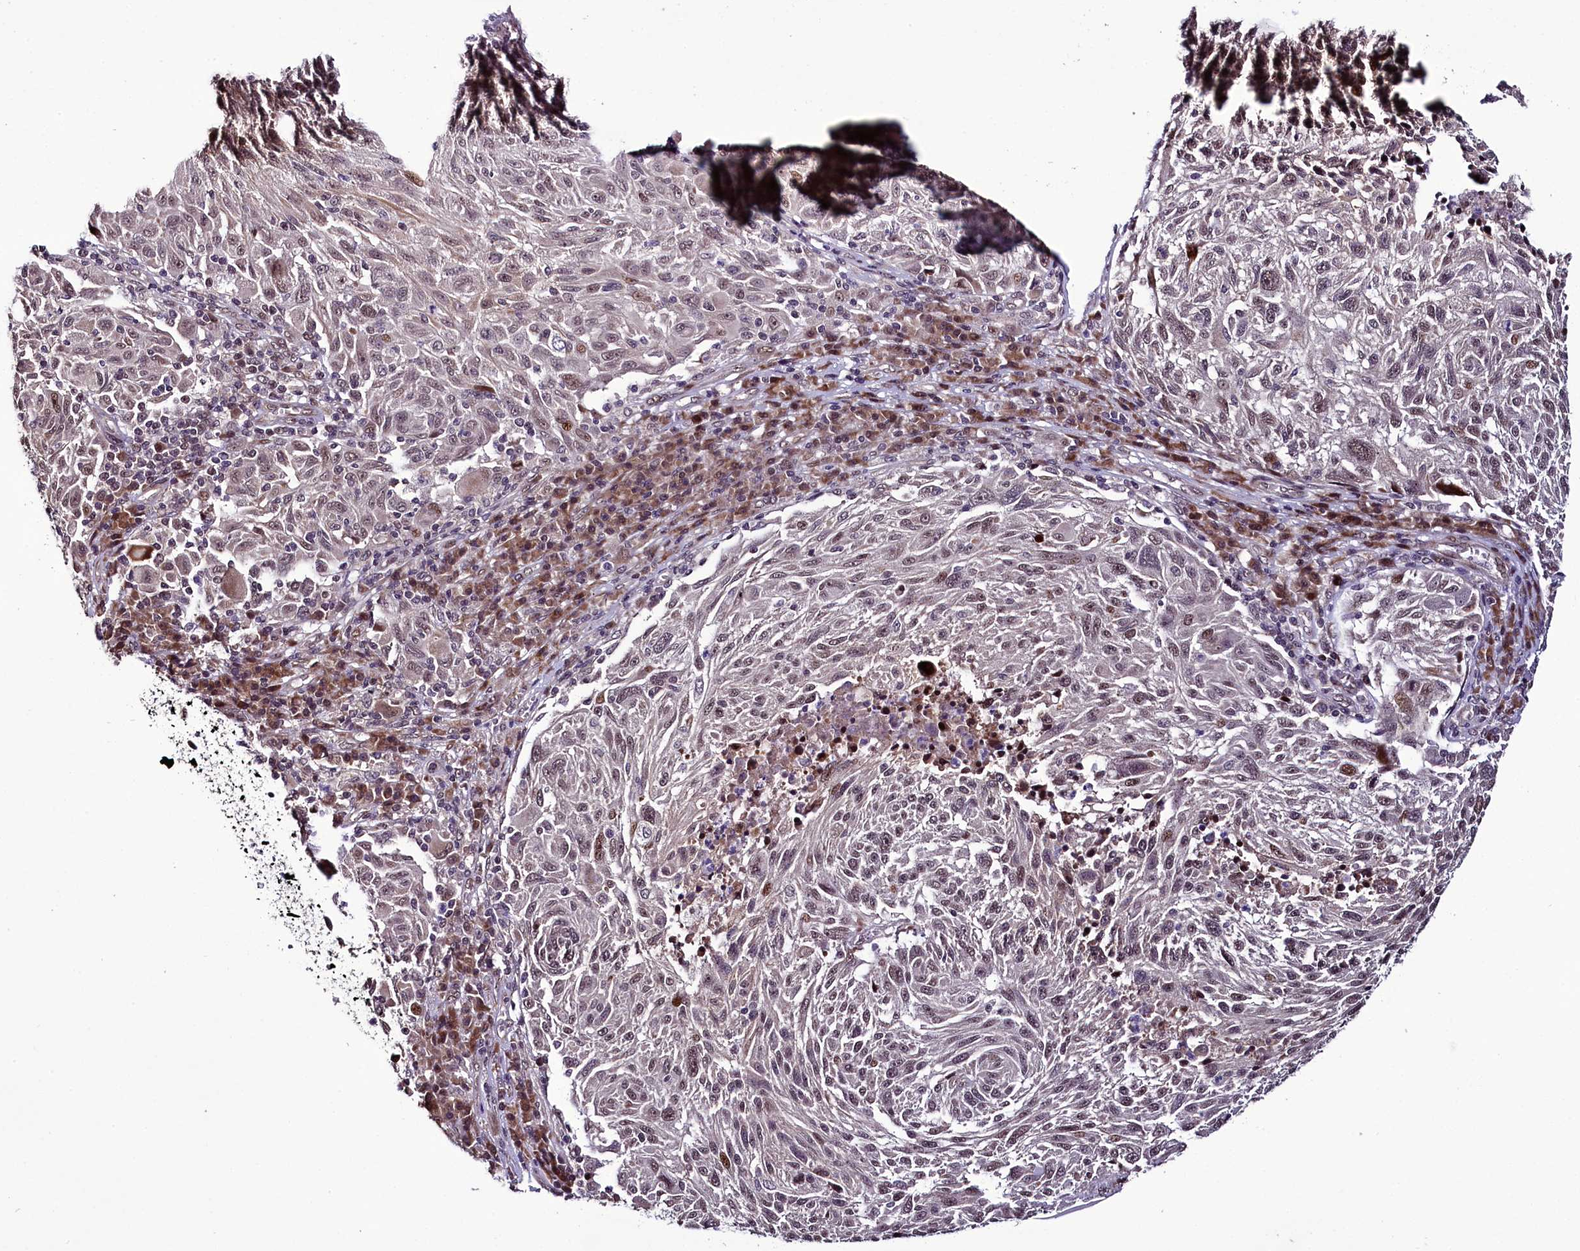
{"staining": {"intensity": "weak", "quantity": ">75%", "location": "nuclear"}, "tissue": "melanoma", "cell_type": "Tumor cells", "image_type": "cancer", "snomed": [{"axis": "morphology", "description": "Malignant melanoma, NOS"}, {"axis": "topography", "description": "Skin"}], "caption": "Brown immunohistochemical staining in human malignant melanoma shows weak nuclear staining in about >75% of tumor cells.", "gene": "RPUSD2", "patient": {"sex": "male", "age": 53}}